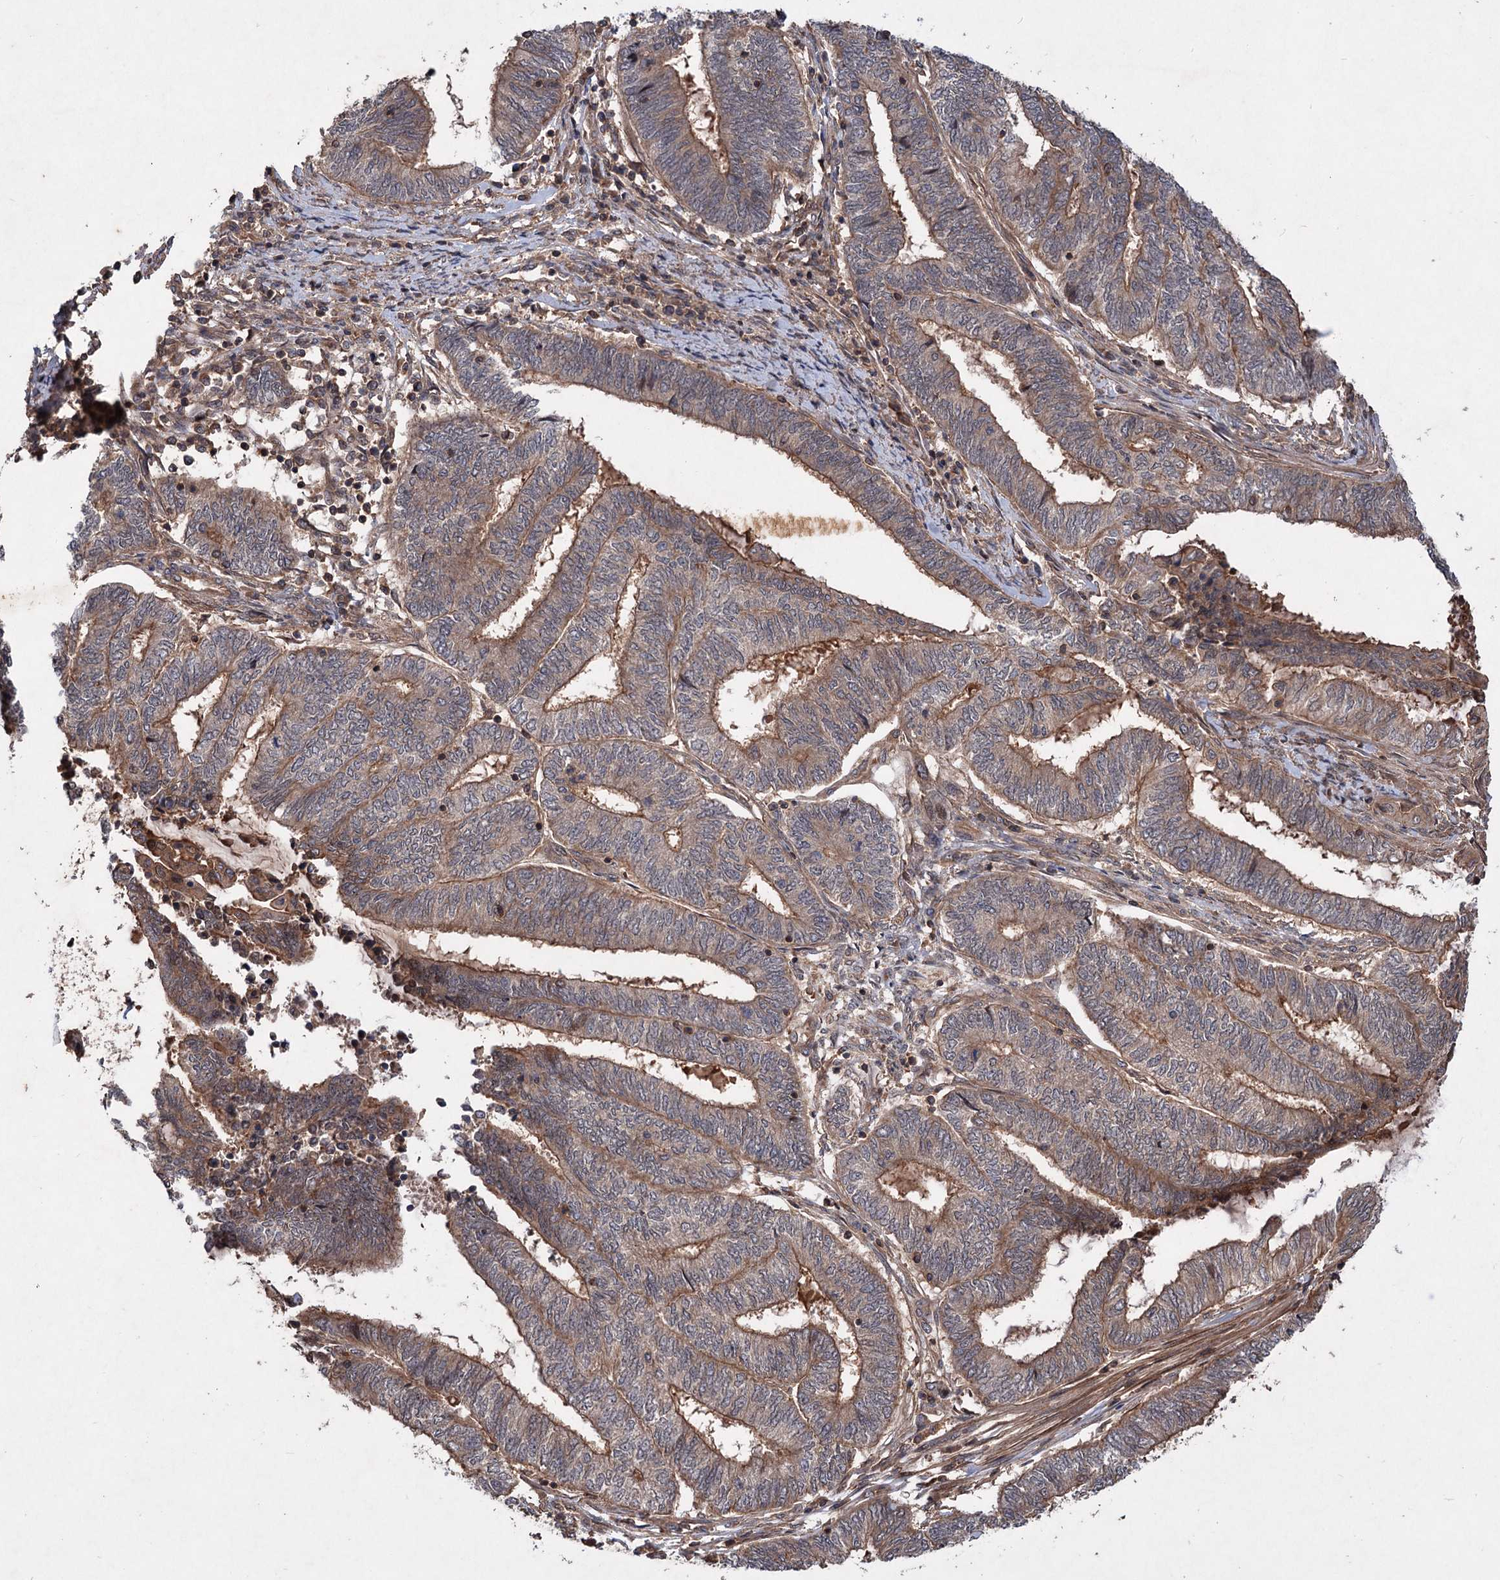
{"staining": {"intensity": "strong", "quantity": ">75%", "location": "cytoplasmic/membranous"}, "tissue": "endometrial cancer", "cell_type": "Tumor cells", "image_type": "cancer", "snomed": [{"axis": "morphology", "description": "Adenocarcinoma, NOS"}, {"axis": "topography", "description": "Uterus"}, {"axis": "topography", "description": "Endometrium"}], "caption": "Immunohistochemical staining of human adenocarcinoma (endometrial) reveals high levels of strong cytoplasmic/membranous expression in approximately >75% of tumor cells.", "gene": "ADK", "patient": {"sex": "female", "age": 70}}